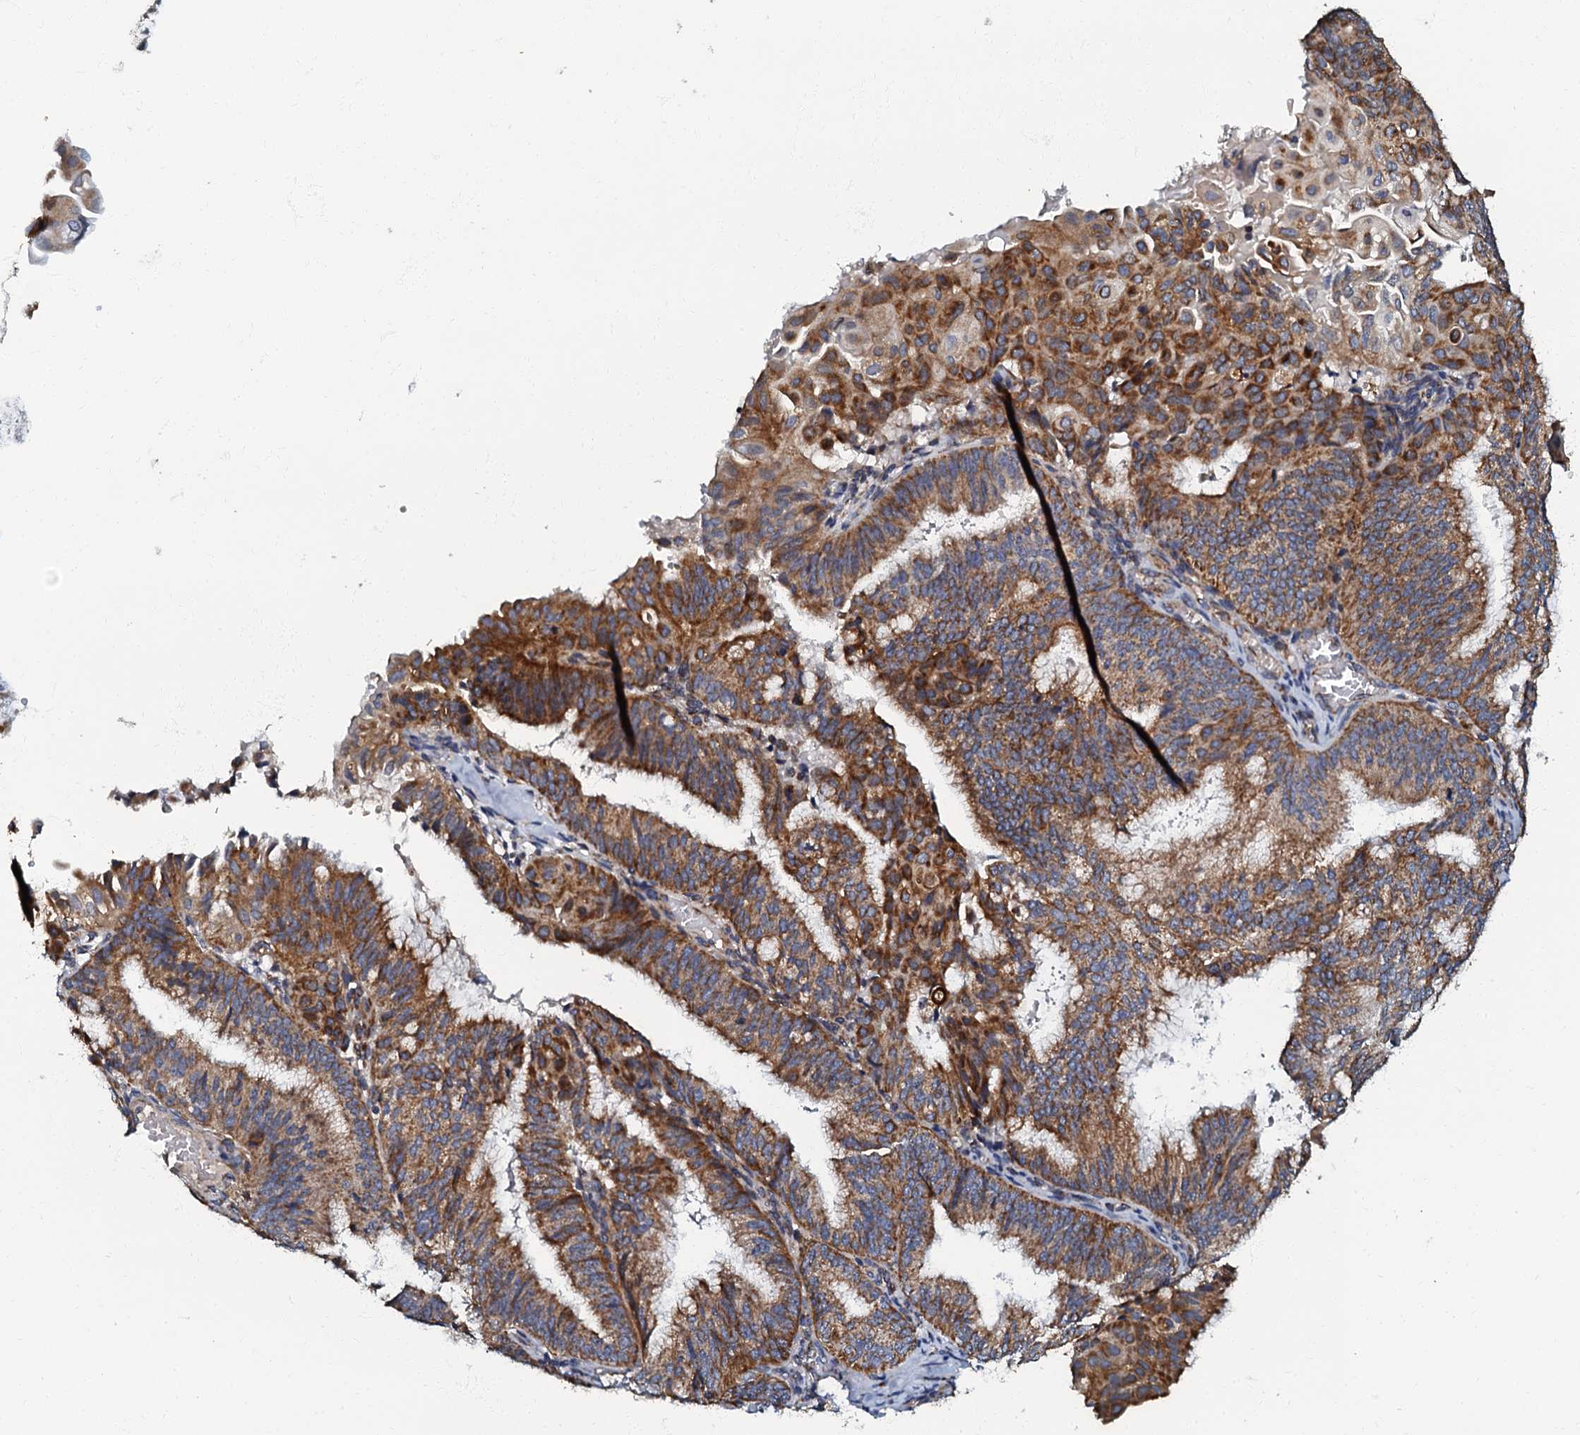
{"staining": {"intensity": "strong", "quantity": ">75%", "location": "cytoplasmic/membranous"}, "tissue": "endometrial cancer", "cell_type": "Tumor cells", "image_type": "cancer", "snomed": [{"axis": "morphology", "description": "Adenocarcinoma, NOS"}, {"axis": "topography", "description": "Endometrium"}], "caption": "Human endometrial adenocarcinoma stained with a brown dye displays strong cytoplasmic/membranous positive expression in approximately >75% of tumor cells.", "gene": "NDUFA12", "patient": {"sex": "female", "age": 49}}